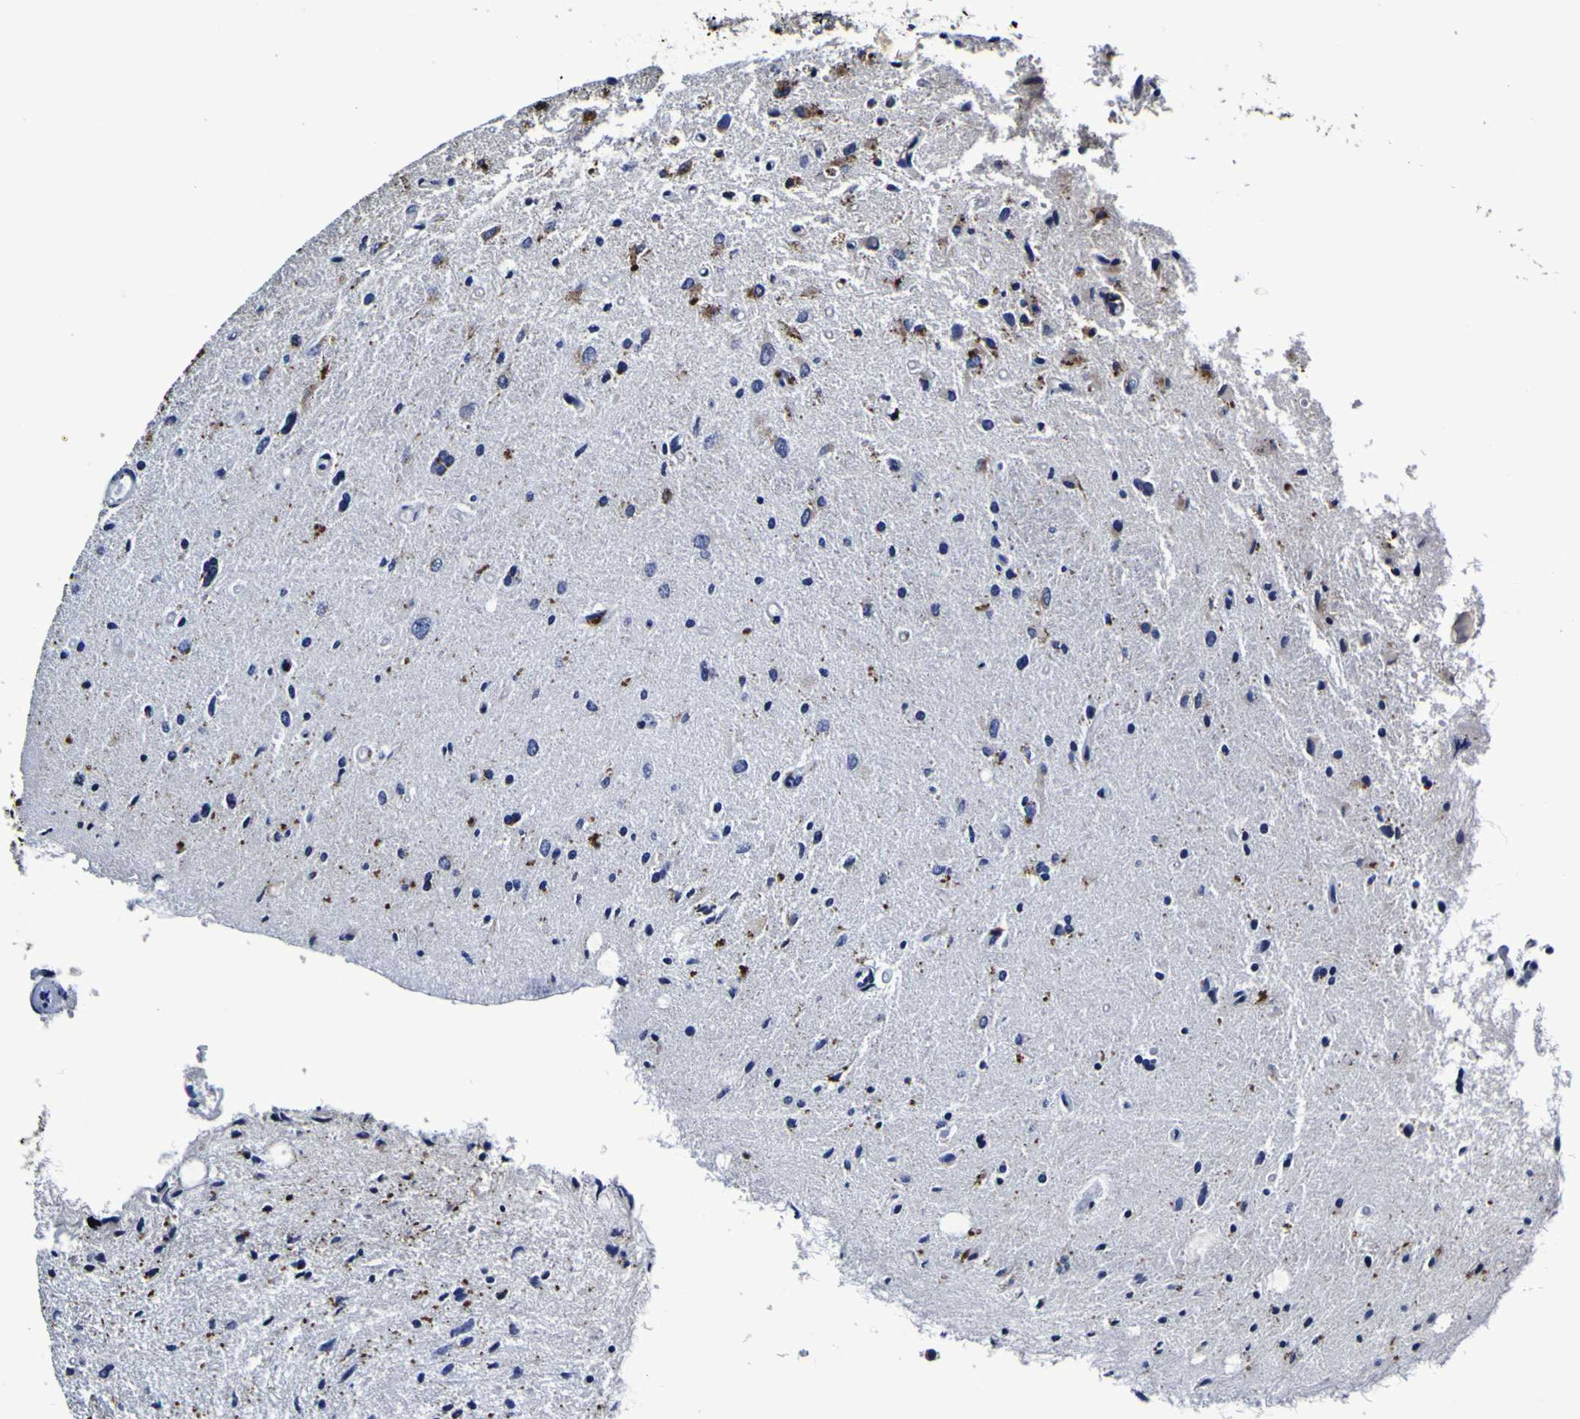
{"staining": {"intensity": "weak", "quantity": "<25%", "location": "cytoplasmic/membranous"}, "tissue": "glioma", "cell_type": "Tumor cells", "image_type": "cancer", "snomed": [{"axis": "morphology", "description": "Glioma, malignant, Low grade"}, {"axis": "topography", "description": "Brain"}], "caption": "The micrograph exhibits no staining of tumor cells in malignant glioma (low-grade).", "gene": "PANK4", "patient": {"sex": "male", "age": 77}}